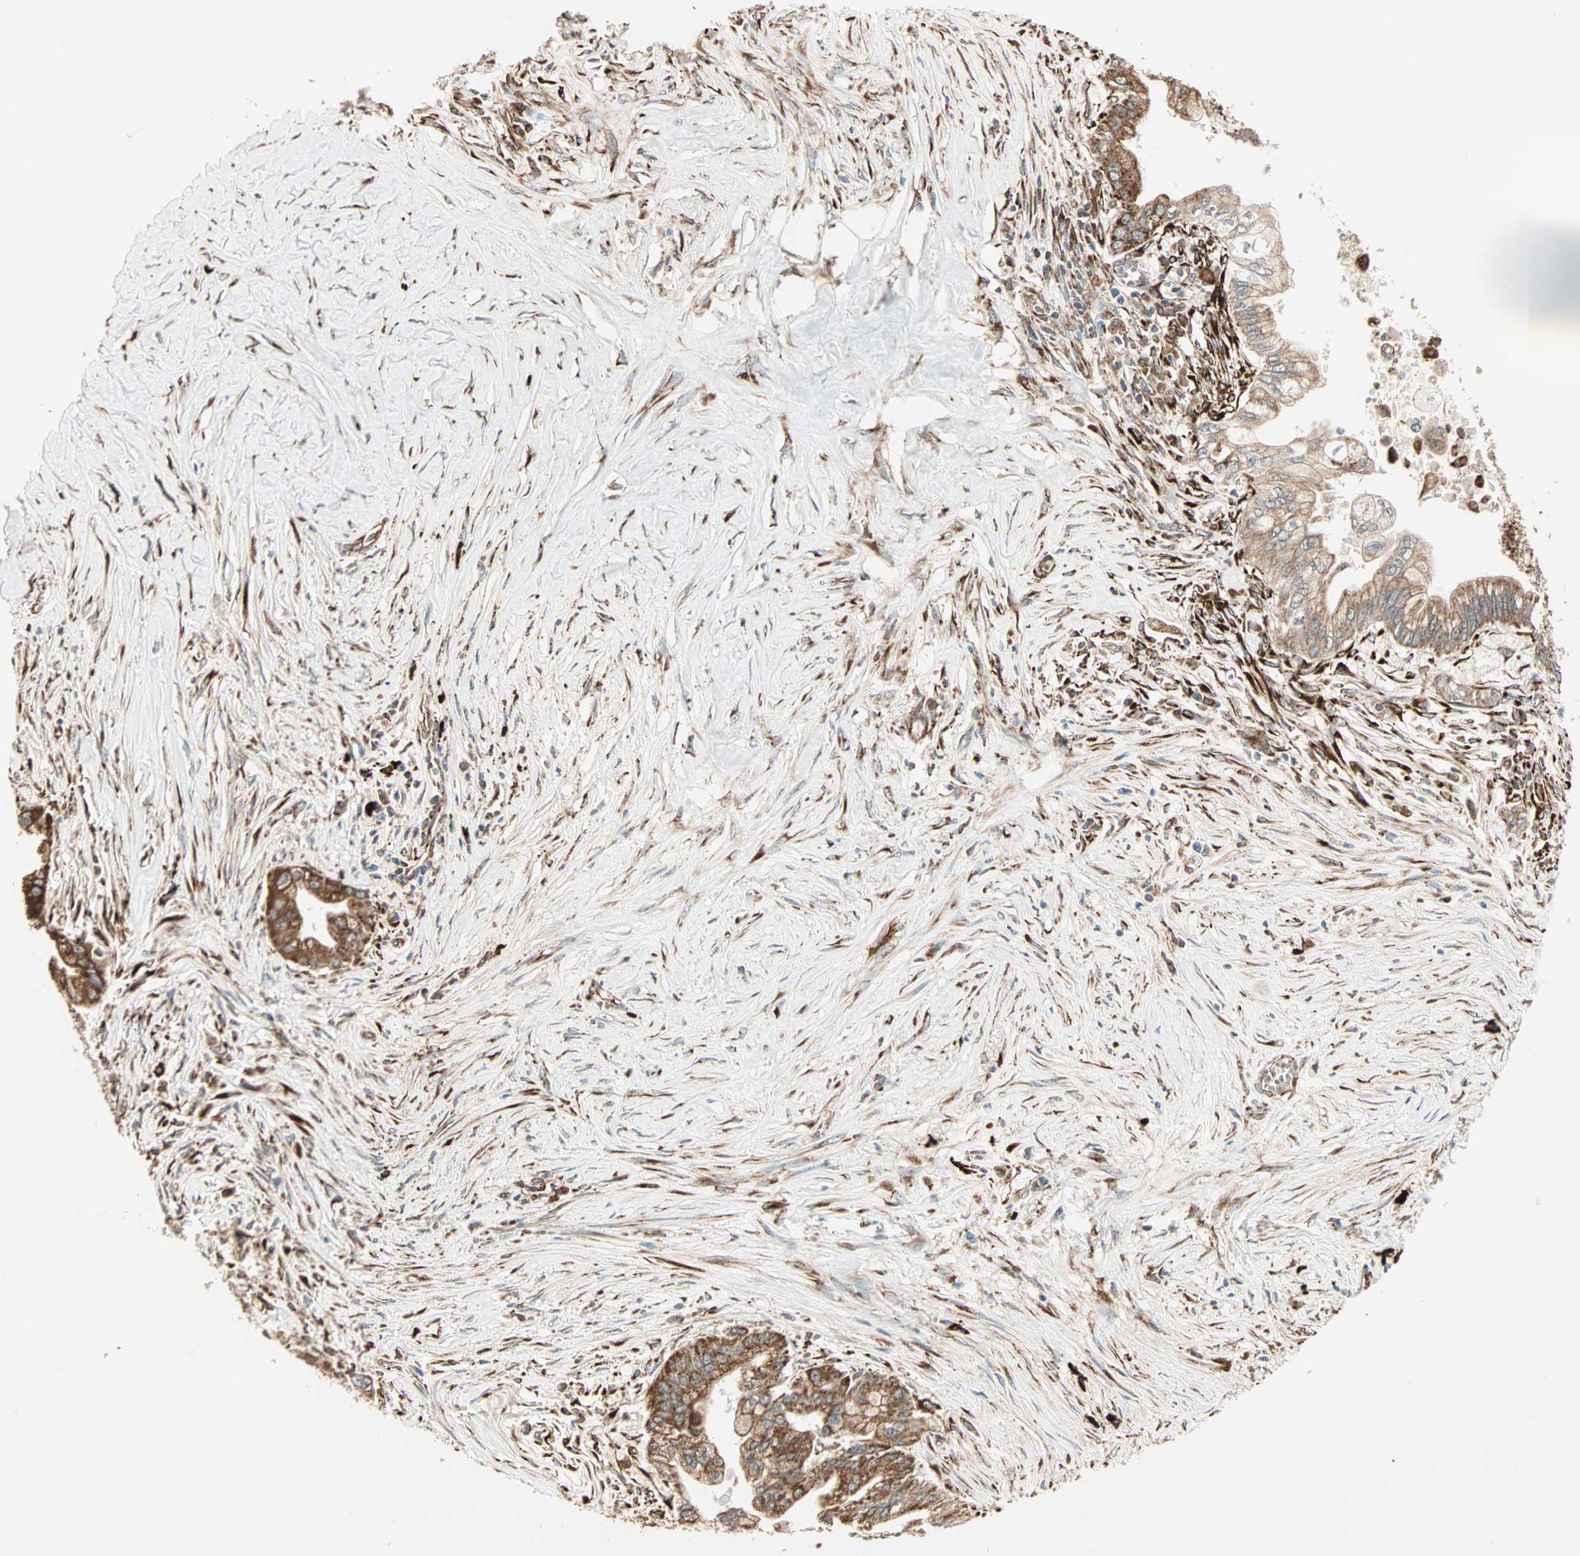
{"staining": {"intensity": "strong", "quantity": ">75%", "location": "cytoplasmic/membranous"}, "tissue": "pancreatic cancer", "cell_type": "Tumor cells", "image_type": "cancer", "snomed": [{"axis": "morphology", "description": "Adenocarcinoma, NOS"}, {"axis": "topography", "description": "Pancreas"}], "caption": "An image showing strong cytoplasmic/membranous positivity in approximately >75% of tumor cells in adenocarcinoma (pancreatic), as visualized by brown immunohistochemical staining.", "gene": "P4HA1", "patient": {"sex": "male", "age": 59}}